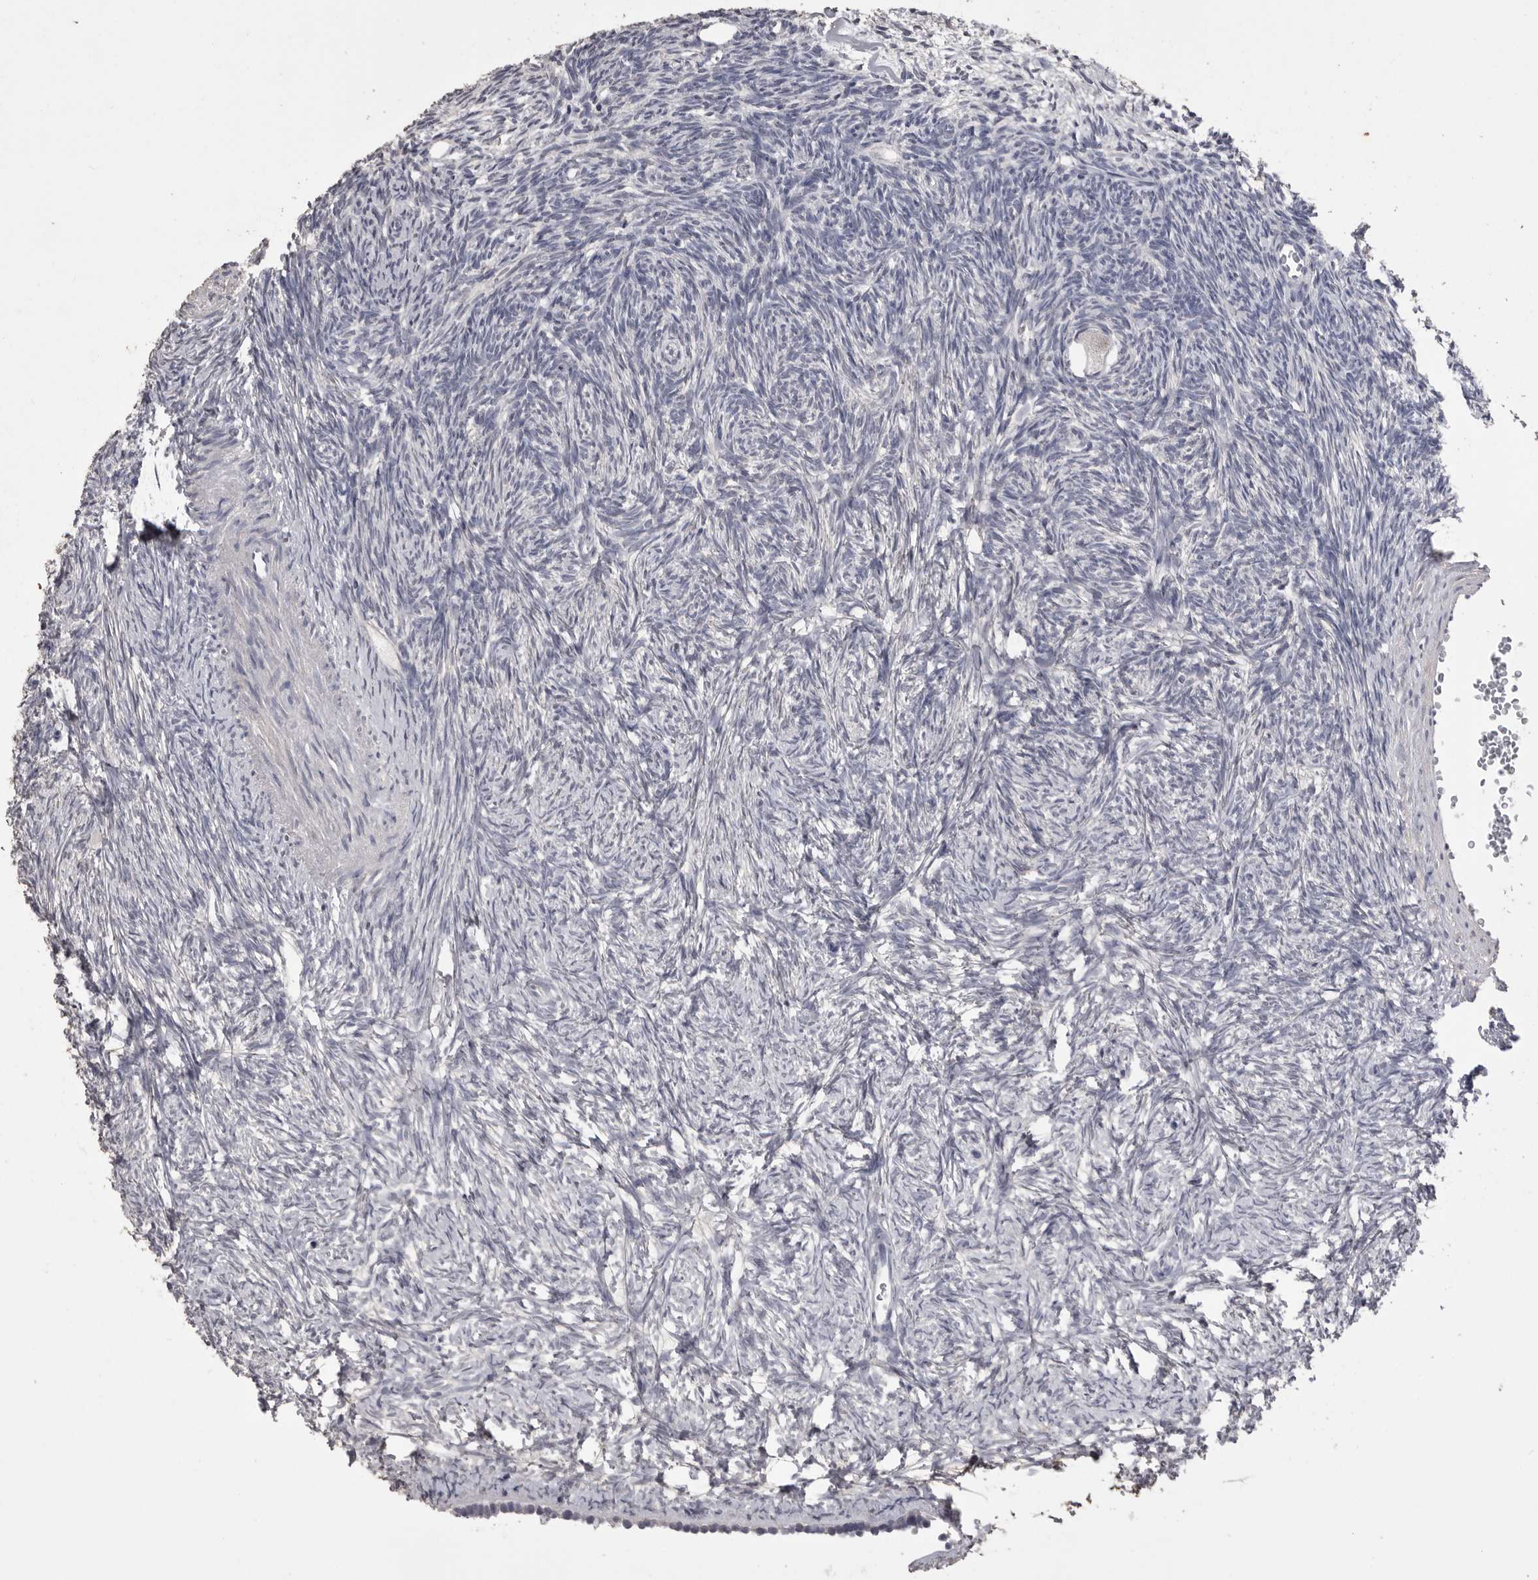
{"staining": {"intensity": "negative", "quantity": "none", "location": "none"}, "tissue": "ovary", "cell_type": "Follicle cells", "image_type": "normal", "snomed": [{"axis": "morphology", "description": "Normal tissue, NOS"}, {"axis": "topography", "description": "Ovary"}], "caption": "Micrograph shows no significant protein staining in follicle cells of benign ovary.", "gene": "MMP7", "patient": {"sex": "female", "age": 34}}